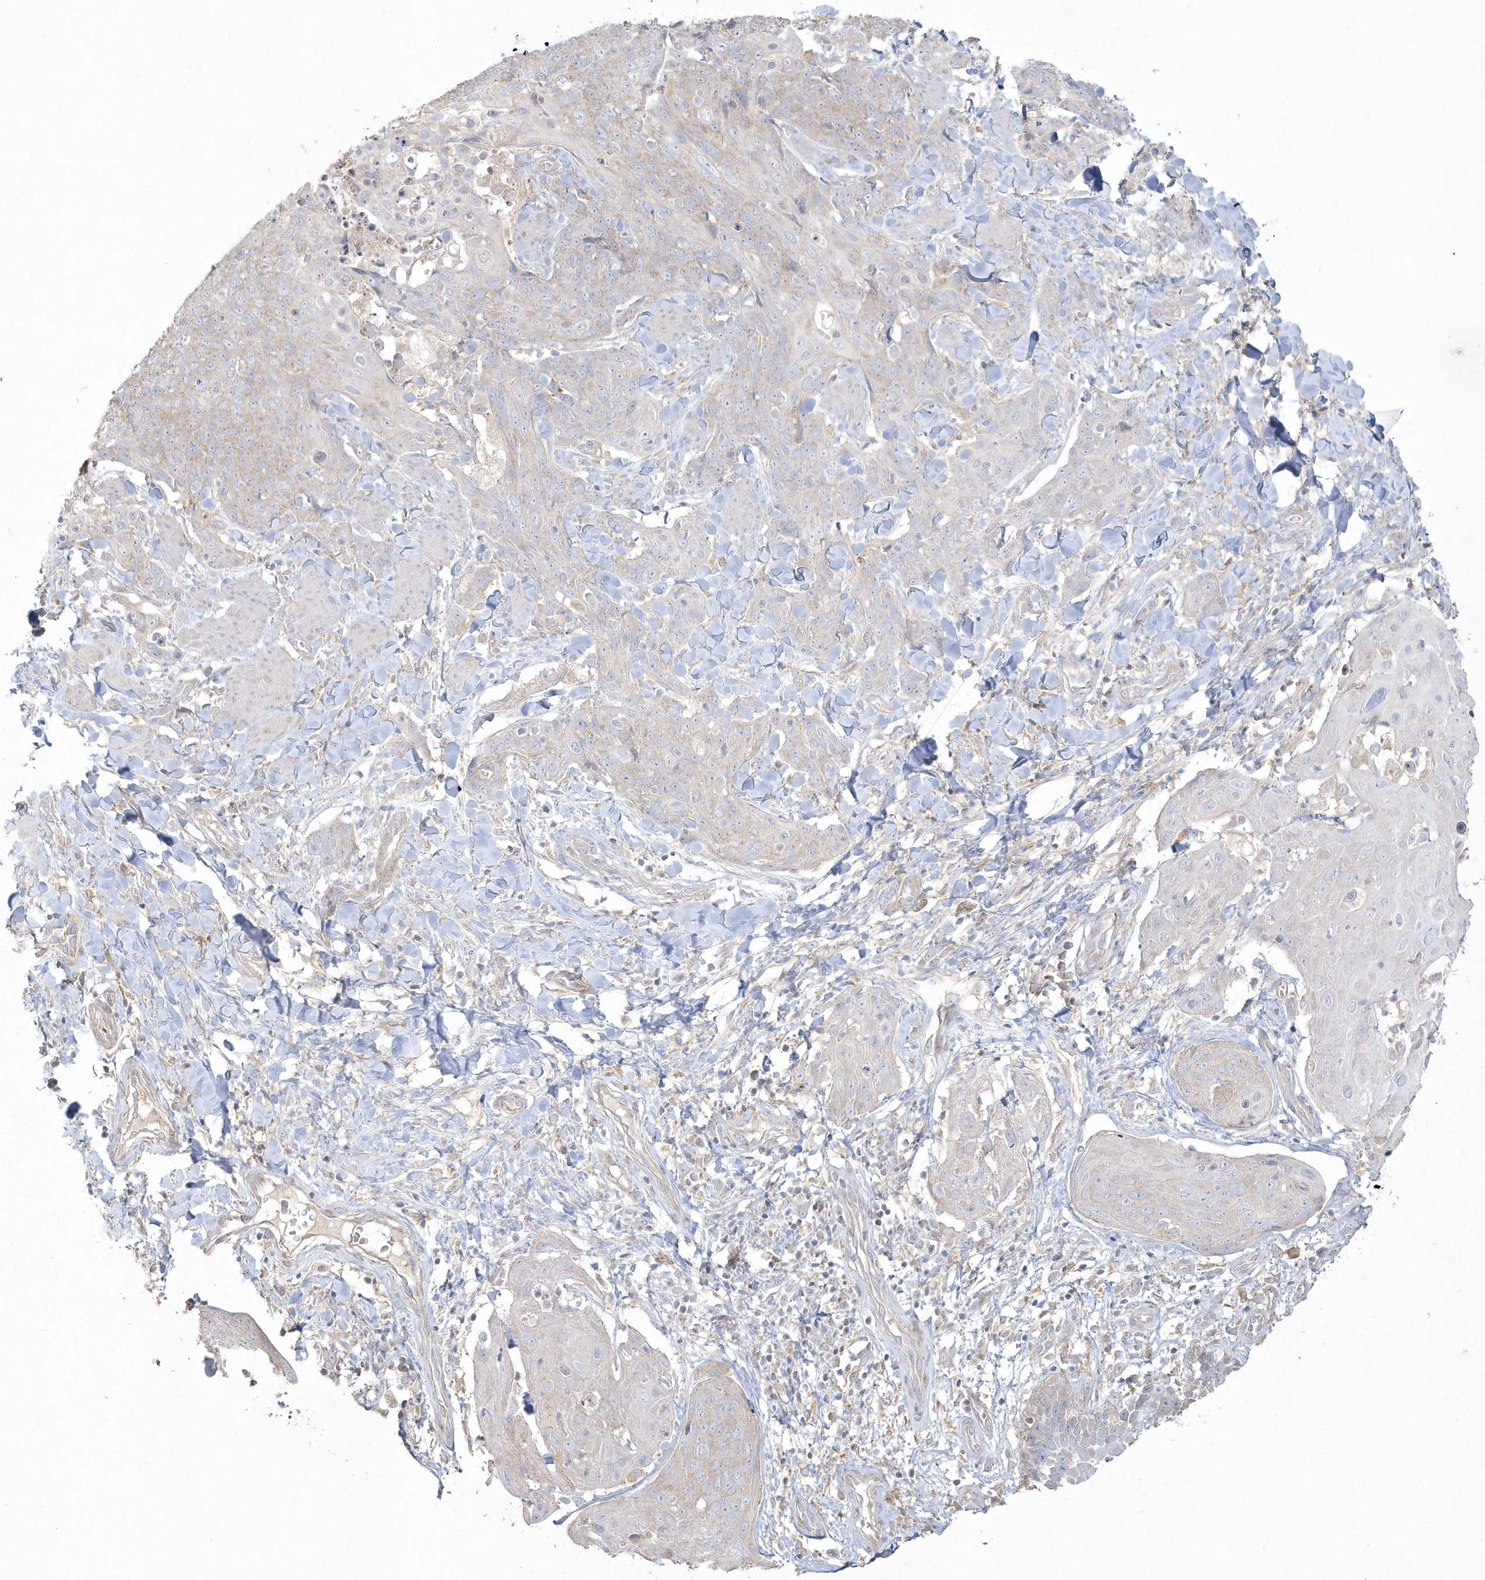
{"staining": {"intensity": "negative", "quantity": "none", "location": "none"}, "tissue": "skin cancer", "cell_type": "Tumor cells", "image_type": "cancer", "snomed": [{"axis": "morphology", "description": "Squamous cell carcinoma, NOS"}, {"axis": "topography", "description": "Skin"}, {"axis": "topography", "description": "Vulva"}], "caption": "Human skin squamous cell carcinoma stained for a protein using immunohistochemistry (IHC) exhibits no staining in tumor cells.", "gene": "BLTP3A", "patient": {"sex": "female", "age": 85}}